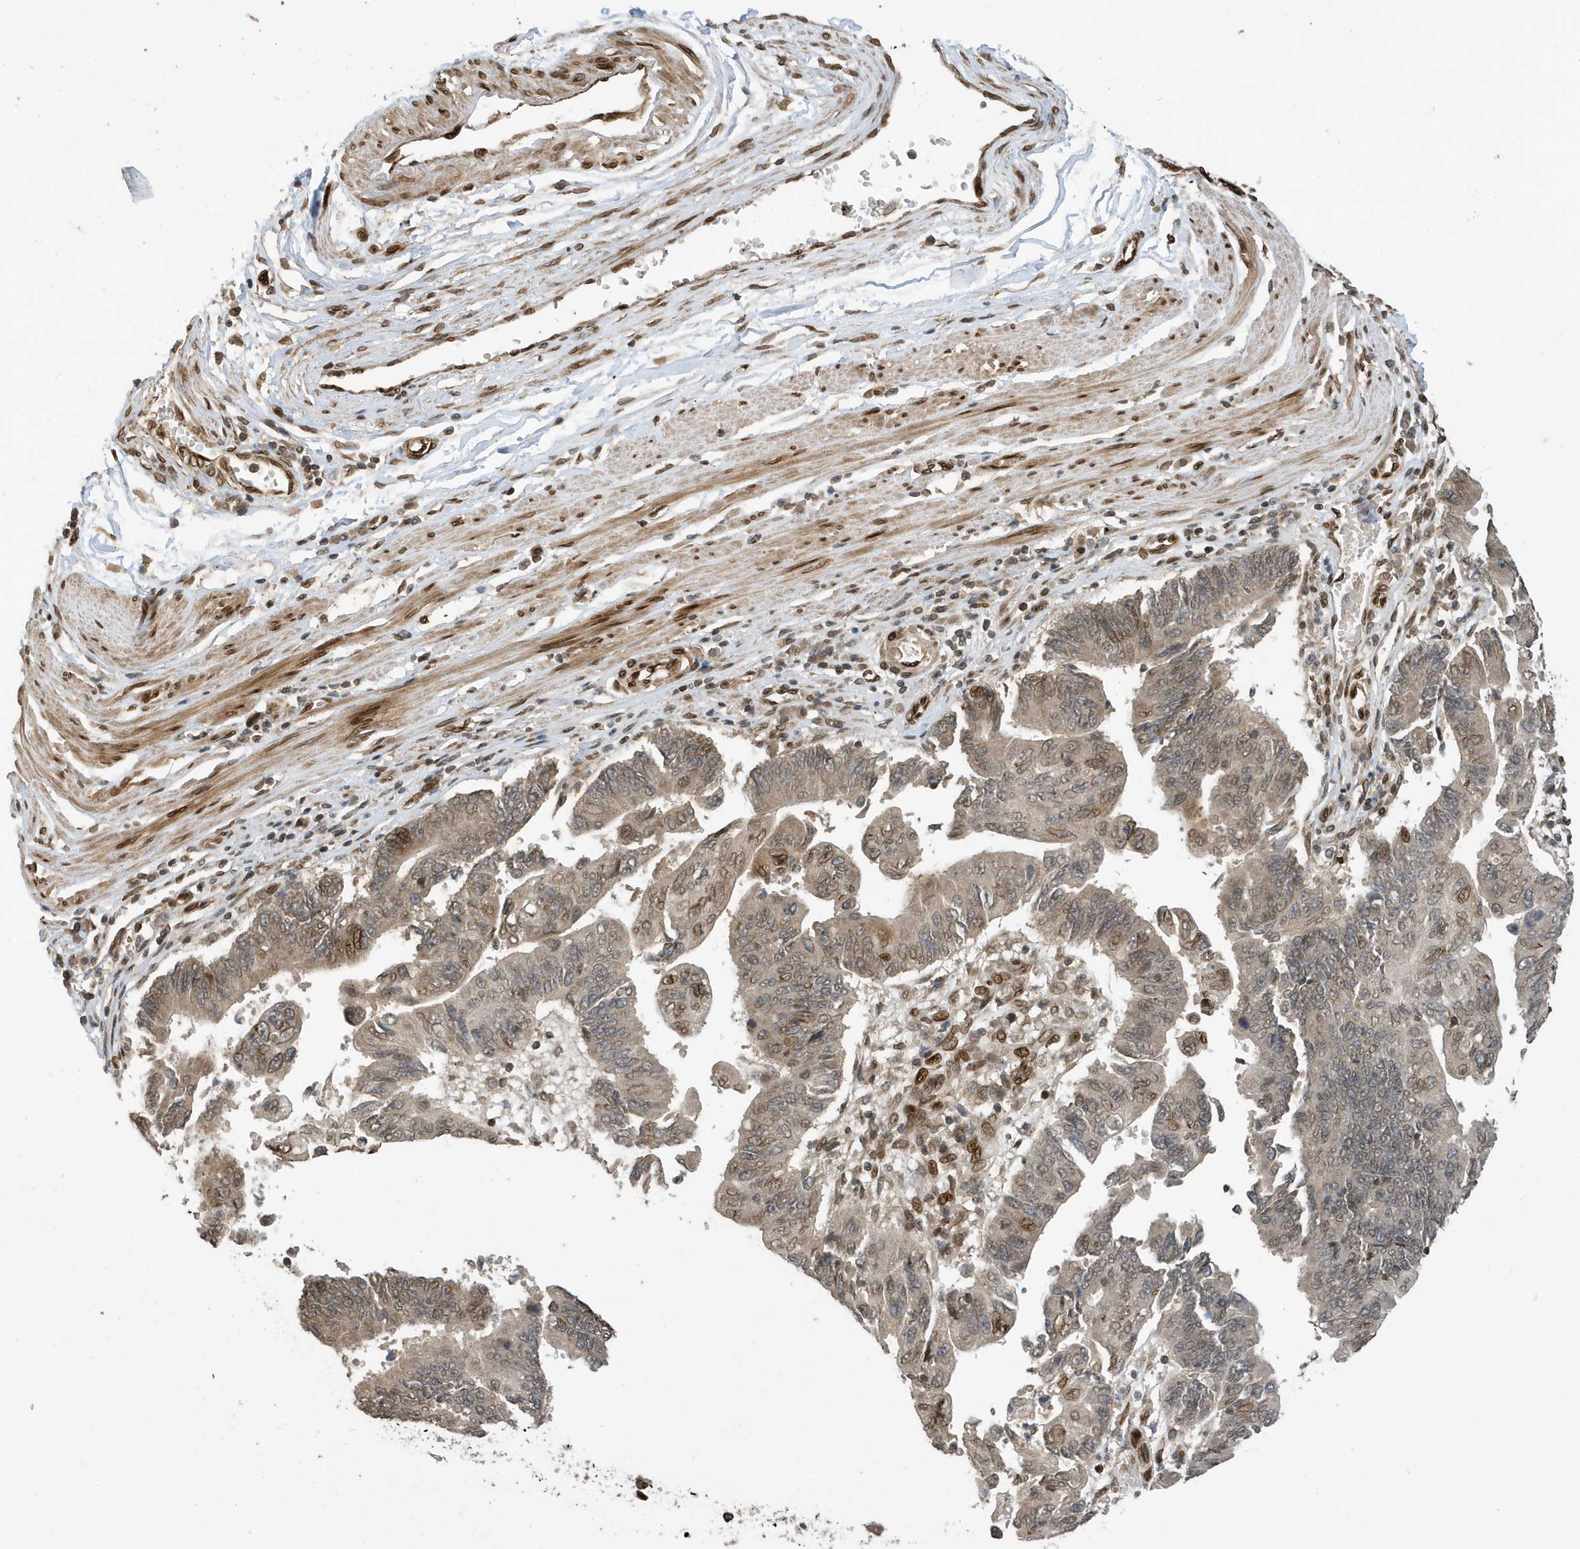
{"staining": {"intensity": "moderate", "quantity": "<25%", "location": "nuclear"}, "tissue": "stomach cancer", "cell_type": "Tumor cells", "image_type": "cancer", "snomed": [{"axis": "morphology", "description": "Adenocarcinoma, NOS"}, {"axis": "topography", "description": "Stomach"}], "caption": "Stomach adenocarcinoma was stained to show a protein in brown. There is low levels of moderate nuclear staining in about <25% of tumor cells.", "gene": "DUSP18", "patient": {"sex": "male", "age": 59}}